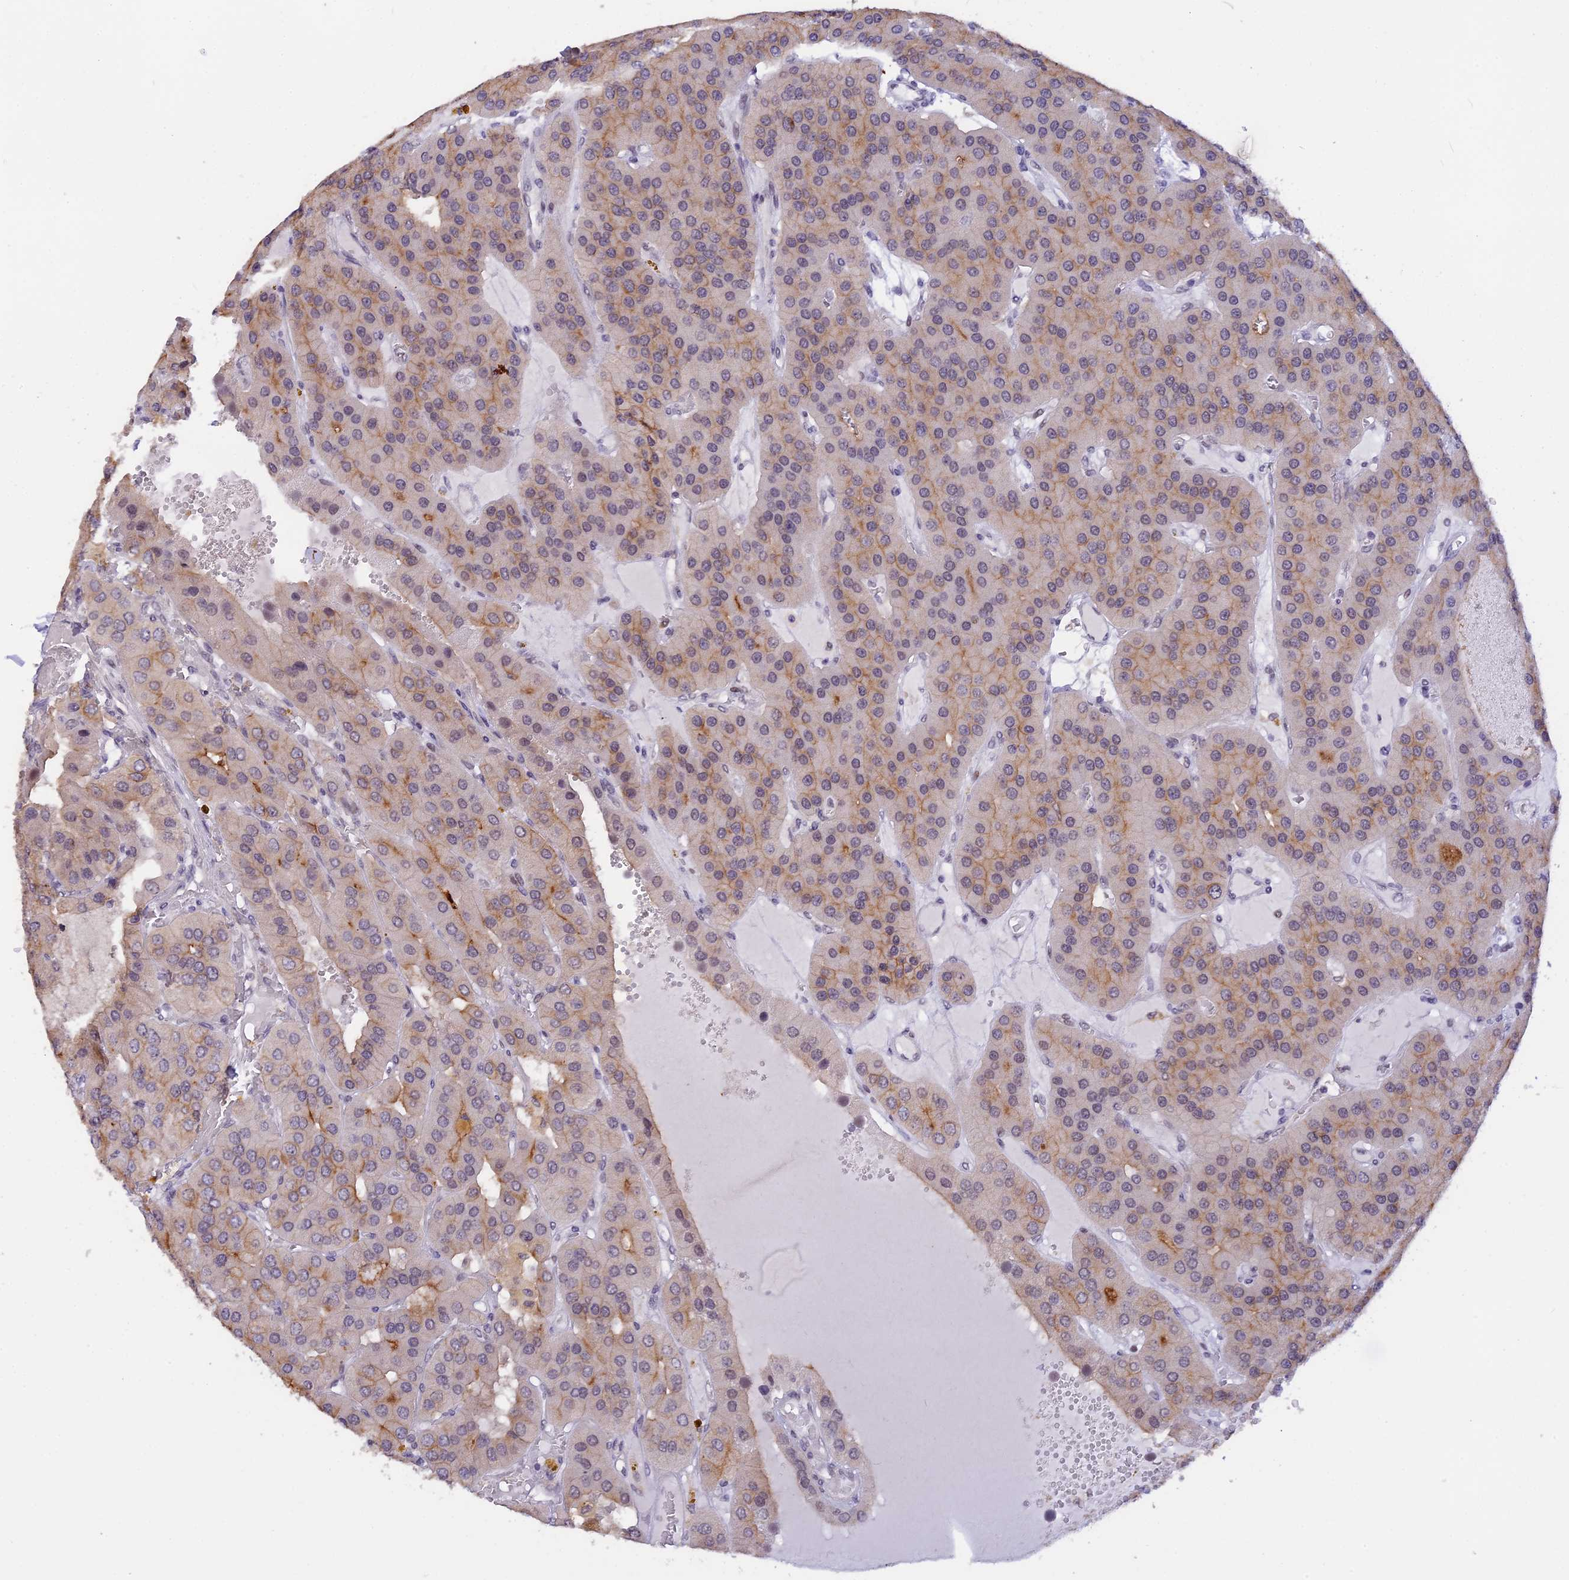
{"staining": {"intensity": "weak", "quantity": "<25%", "location": "cytoplasmic/membranous"}, "tissue": "parathyroid gland", "cell_type": "Glandular cells", "image_type": "normal", "snomed": [{"axis": "morphology", "description": "Normal tissue, NOS"}, {"axis": "morphology", "description": "Adenoma, NOS"}, {"axis": "topography", "description": "Parathyroid gland"}], "caption": "Immunohistochemistry of benign human parathyroid gland displays no staining in glandular cells. The staining is performed using DAB brown chromogen with nuclei counter-stained in using hematoxylin.", "gene": "POLR2C", "patient": {"sex": "female", "age": 86}}